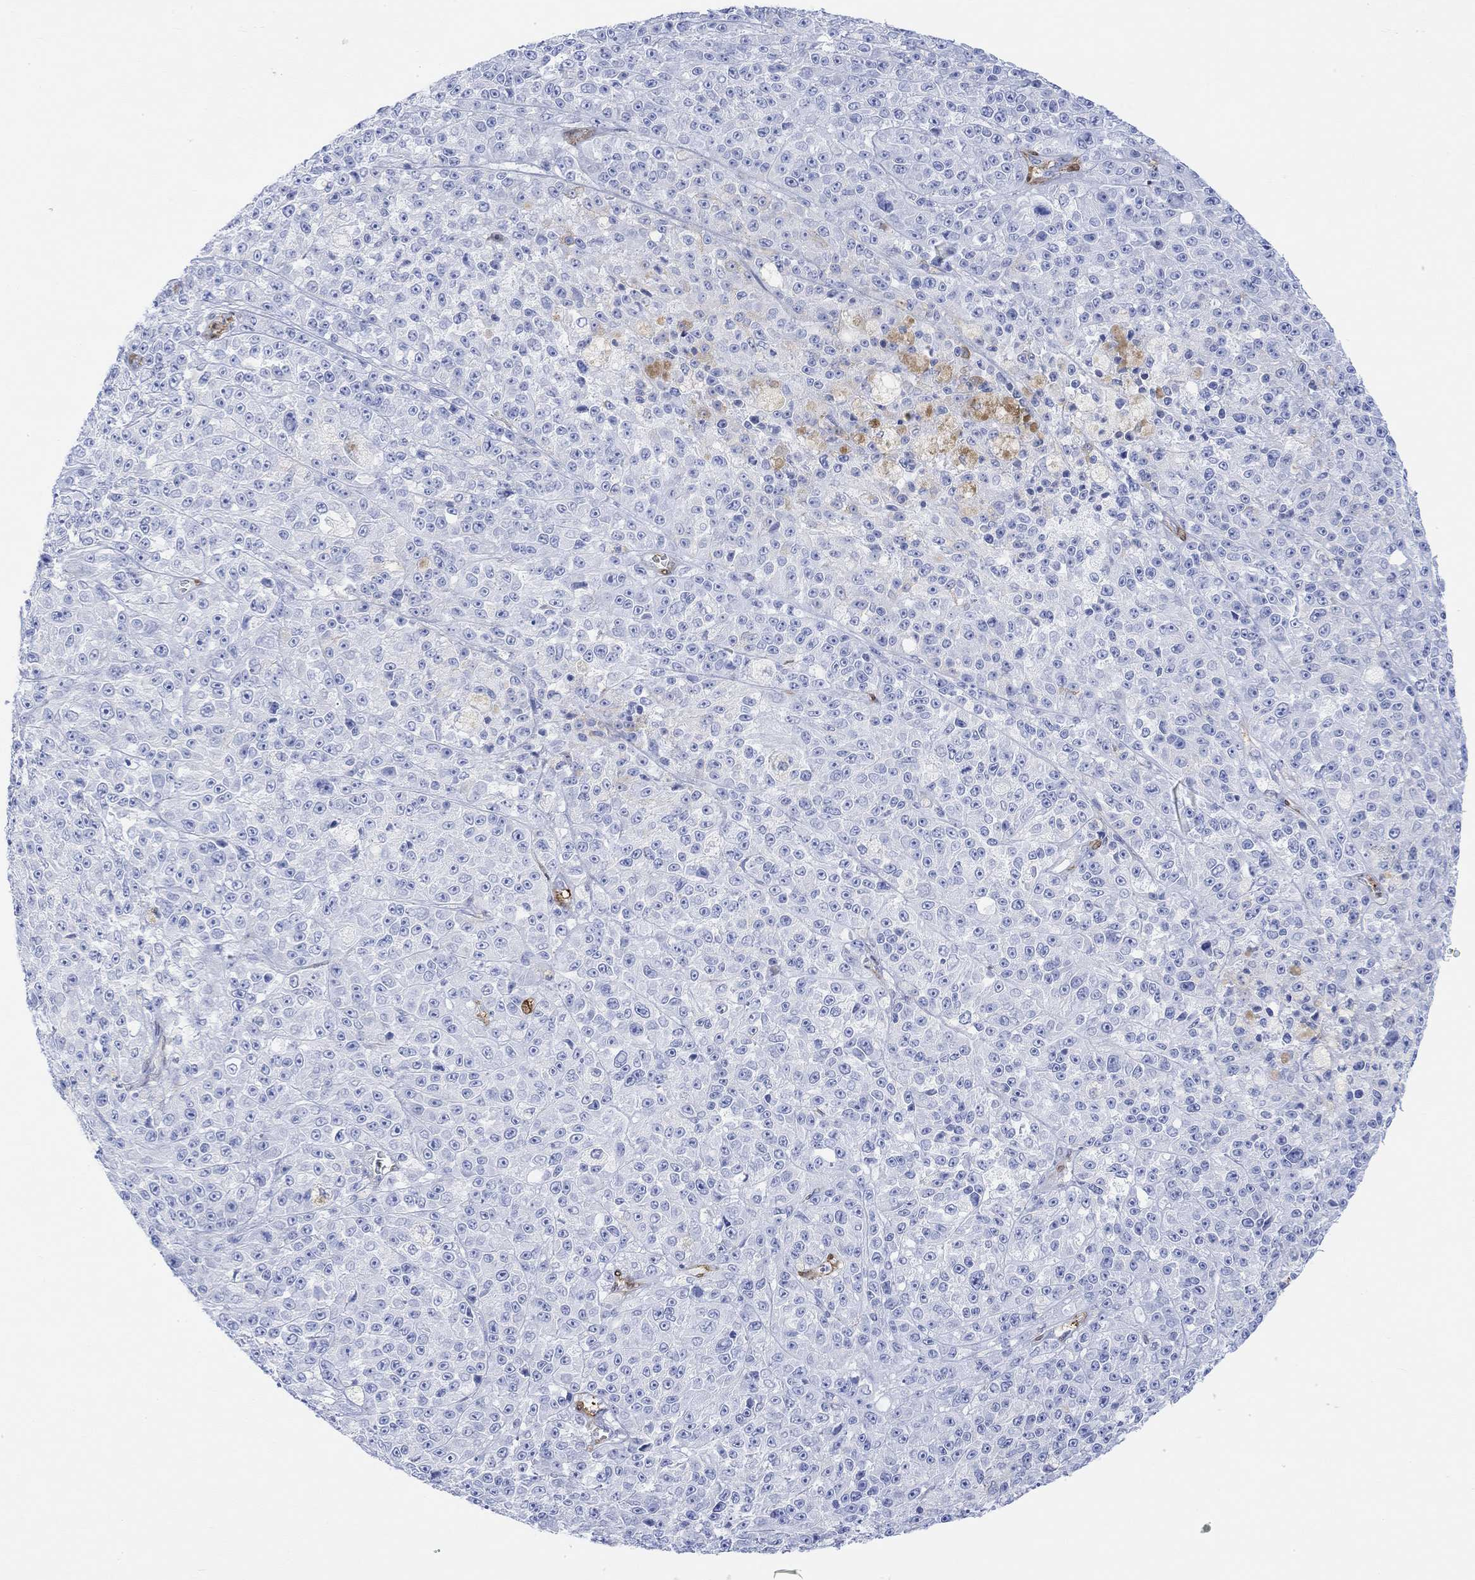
{"staining": {"intensity": "negative", "quantity": "none", "location": "none"}, "tissue": "melanoma", "cell_type": "Tumor cells", "image_type": "cancer", "snomed": [{"axis": "morphology", "description": "Malignant melanoma, NOS"}, {"axis": "topography", "description": "Skin"}], "caption": "Human melanoma stained for a protein using immunohistochemistry (IHC) exhibits no staining in tumor cells.", "gene": "TPPP3", "patient": {"sex": "female", "age": 58}}